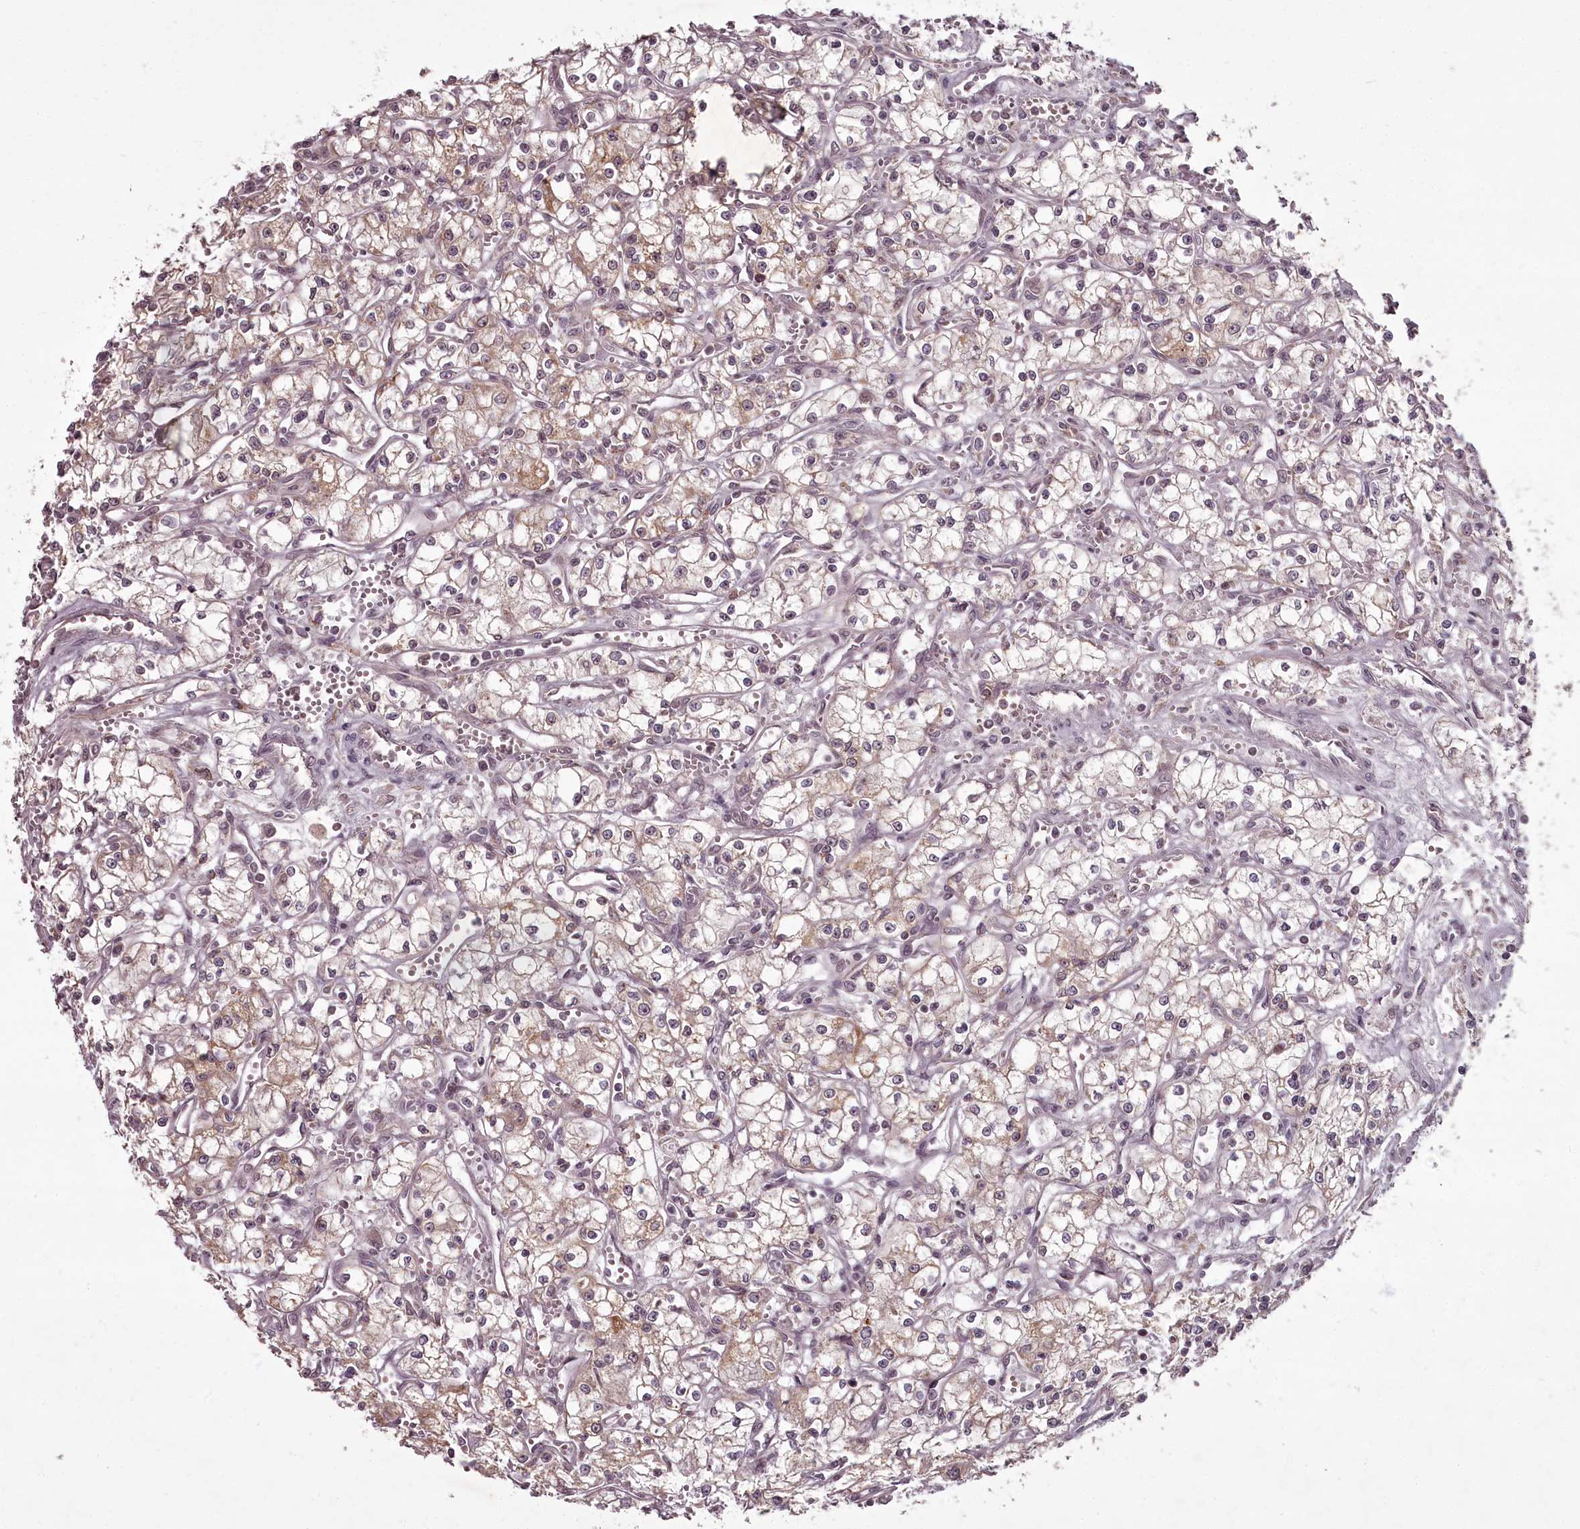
{"staining": {"intensity": "weak", "quantity": "25%-75%", "location": "cytoplasmic/membranous"}, "tissue": "renal cancer", "cell_type": "Tumor cells", "image_type": "cancer", "snomed": [{"axis": "morphology", "description": "Adenocarcinoma, NOS"}, {"axis": "topography", "description": "Kidney"}], "caption": "The histopathology image reveals immunohistochemical staining of renal cancer (adenocarcinoma). There is weak cytoplasmic/membranous staining is appreciated in approximately 25%-75% of tumor cells. (Stains: DAB (3,3'-diaminobenzidine) in brown, nuclei in blue, Microscopy: brightfield microscopy at high magnification).", "gene": "PCBP2", "patient": {"sex": "male", "age": 59}}